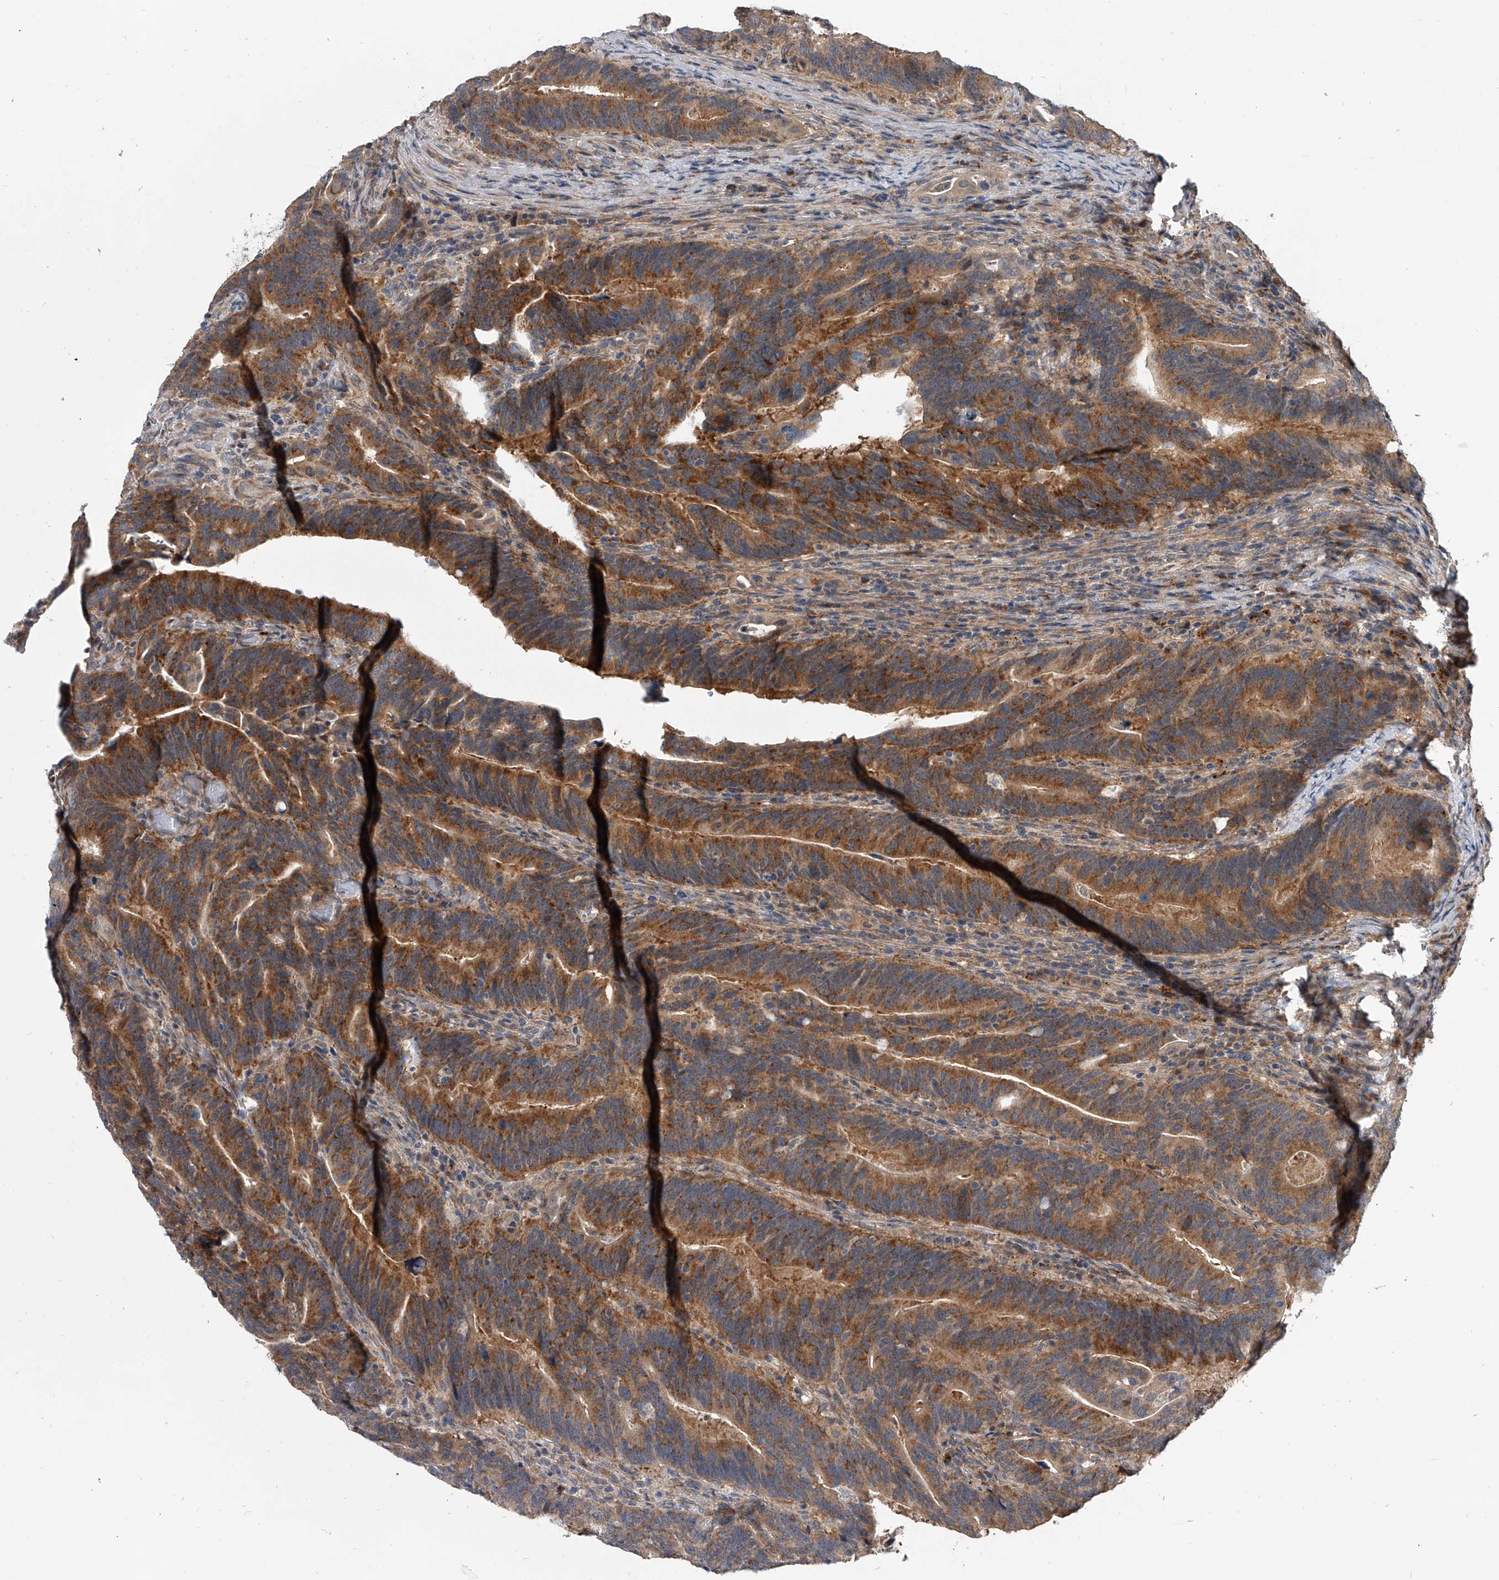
{"staining": {"intensity": "strong", "quantity": ">75%", "location": "cytoplasmic/membranous"}, "tissue": "colorectal cancer", "cell_type": "Tumor cells", "image_type": "cancer", "snomed": [{"axis": "morphology", "description": "Adenocarcinoma, NOS"}, {"axis": "topography", "description": "Colon"}], "caption": "Protein analysis of colorectal adenocarcinoma tissue displays strong cytoplasmic/membranous expression in approximately >75% of tumor cells.", "gene": "GEMIN8", "patient": {"sex": "female", "age": 66}}